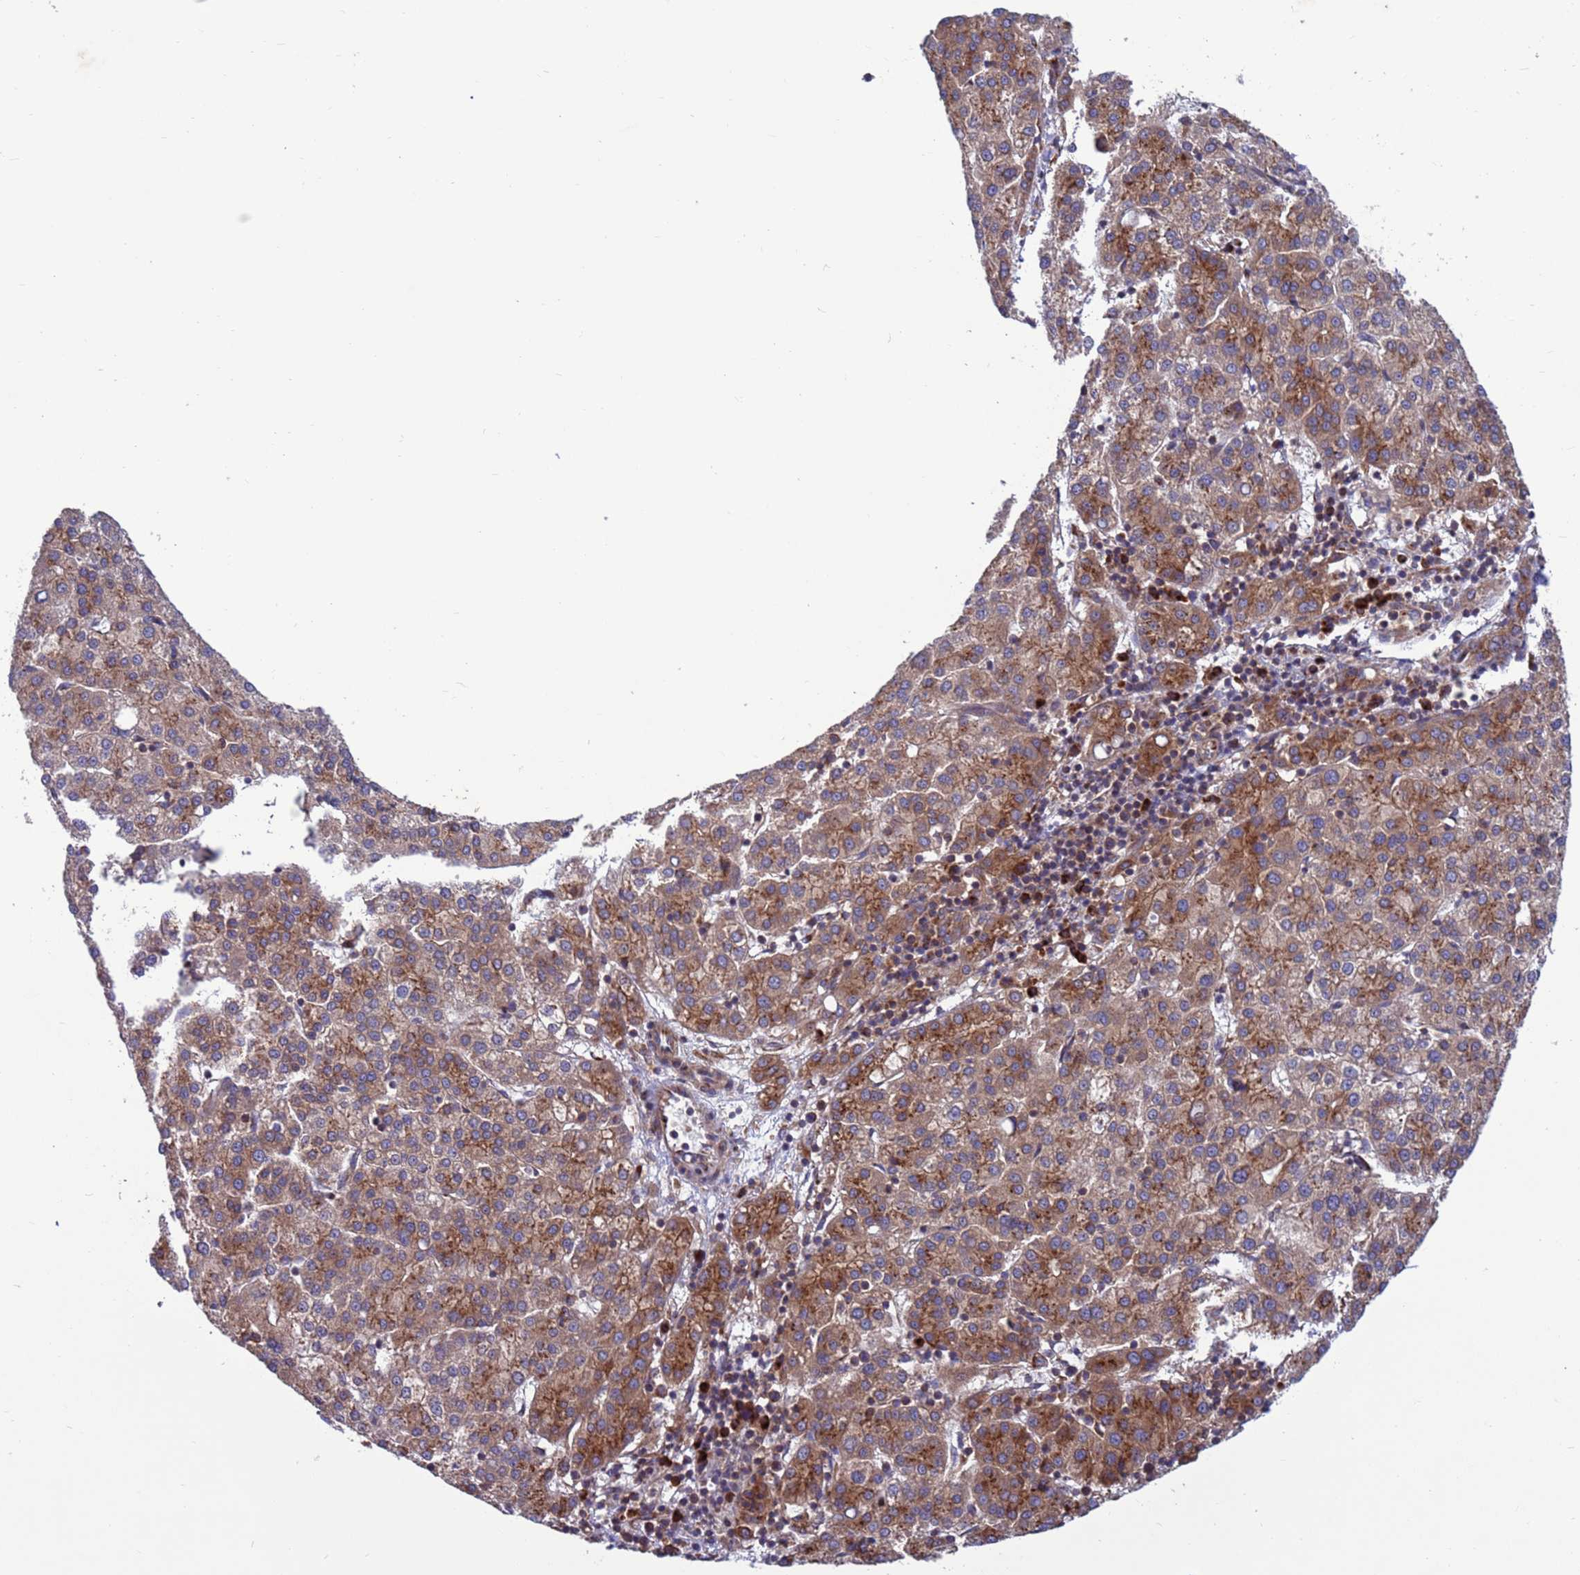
{"staining": {"intensity": "moderate", "quantity": ">75%", "location": "cytoplasmic/membranous"}, "tissue": "liver cancer", "cell_type": "Tumor cells", "image_type": "cancer", "snomed": [{"axis": "morphology", "description": "Carcinoma, Hepatocellular, NOS"}, {"axis": "topography", "description": "Liver"}], "caption": "An immunohistochemistry image of neoplastic tissue is shown. Protein staining in brown shows moderate cytoplasmic/membranous positivity in liver hepatocellular carcinoma within tumor cells.", "gene": "ZC3HAV1", "patient": {"sex": "female", "age": 58}}